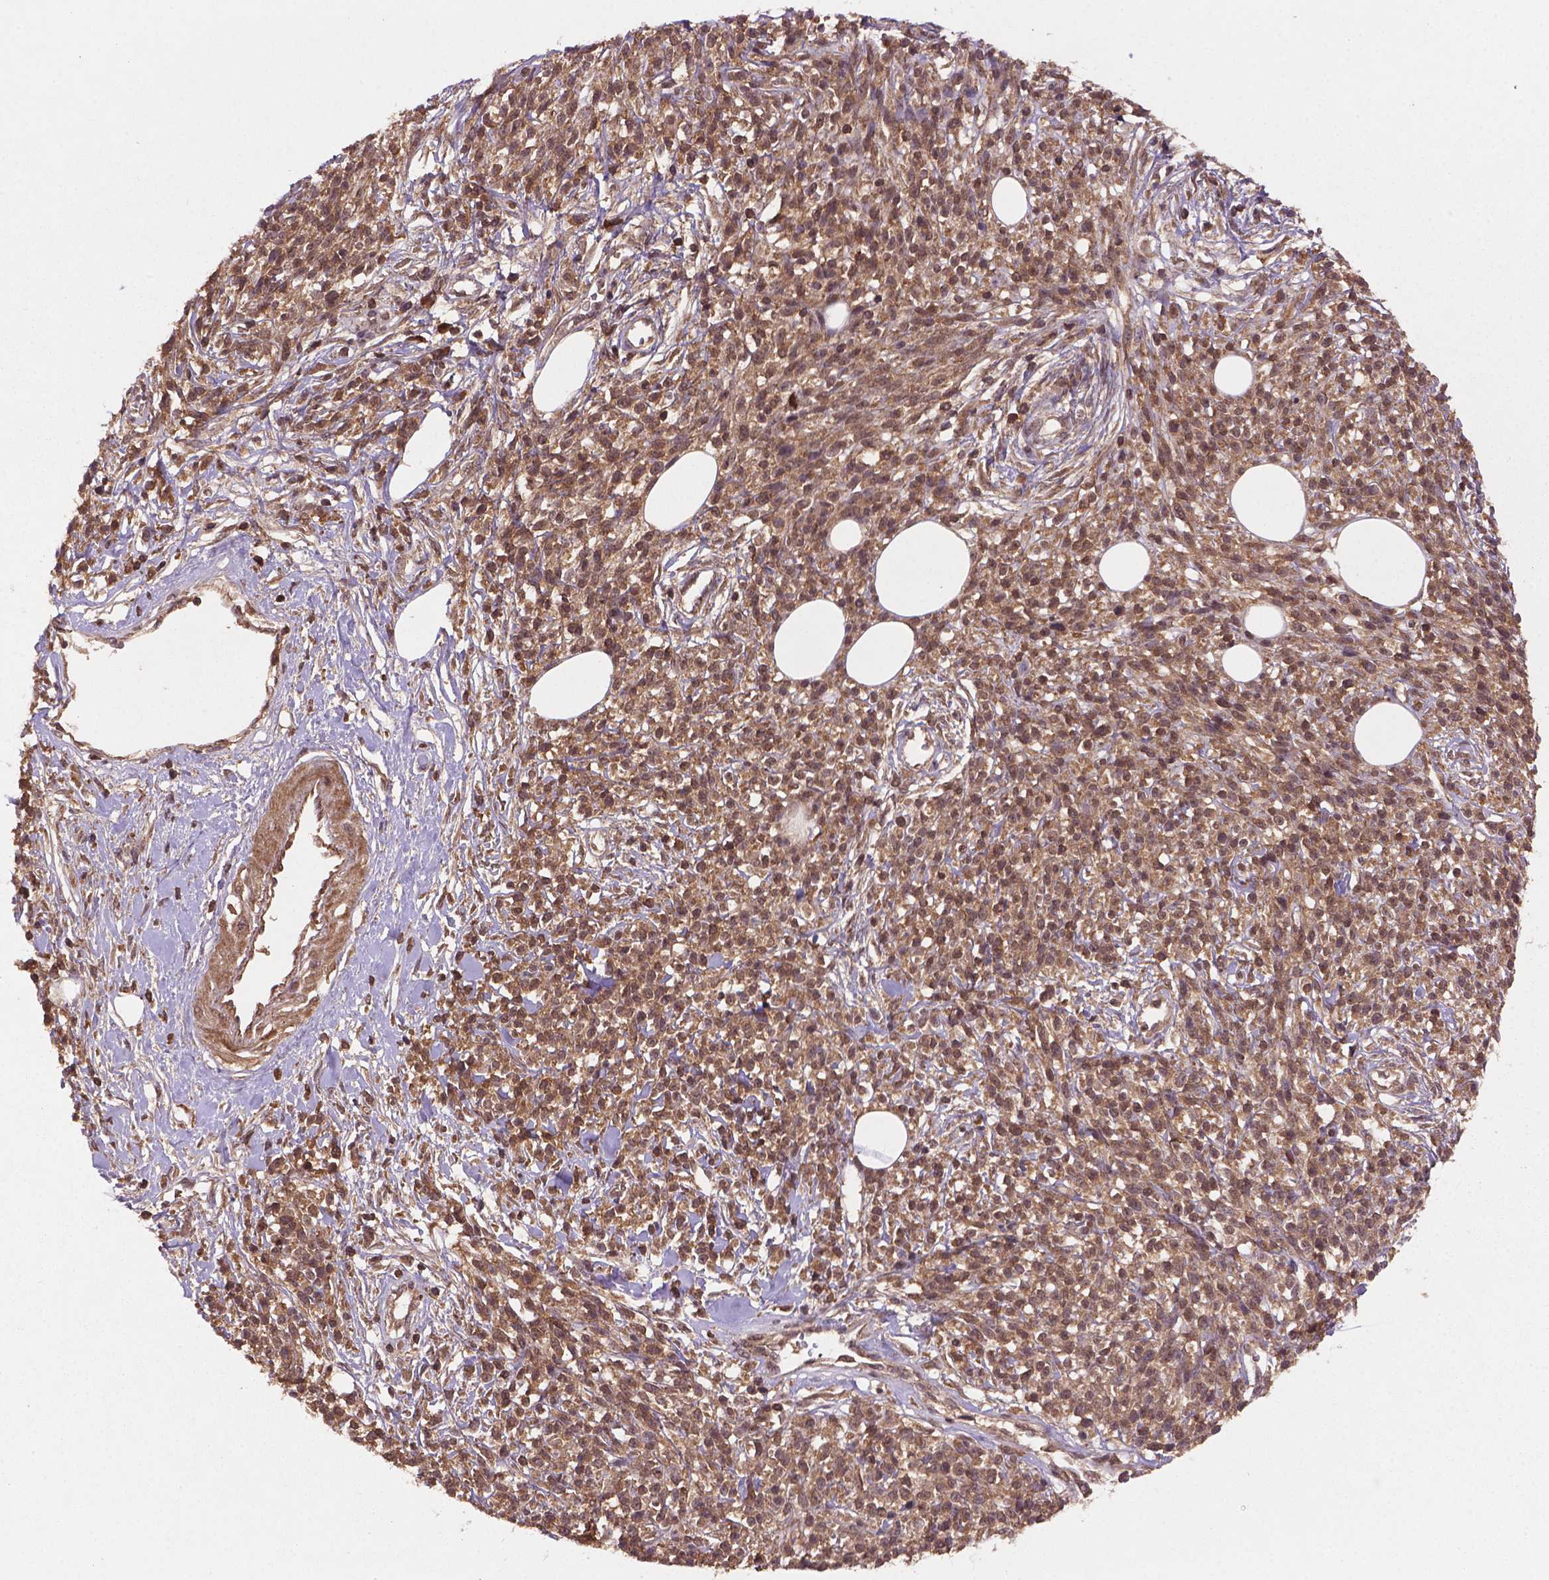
{"staining": {"intensity": "moderate", "quantity": ">75%", "location": "cytoplasmic/membranous,nuclear"}, "tissue": "melanoma", "cell_type": "Tumor cells", "image_type": "cancer", "snomed": [{"axis": "morphology", "description": "Malignant melanoma, NOS"}, {"axis": "topography", "description": "Skin"}, {"axis": "topography", "description": "Skin of trunk"}], "caption": "DAB immunohistochemical staining of human melanoma displays moderate cytoplasmic/membranous and nuclear protein positivity in about >75% of tumor cells. The protein of interest is stained brown, and the nuclei are stained in blue (DAB (3,3'-diaminobenzidine) IHC with brightfield microscopy, high magnification).", "gene": "NIPAL2", "patient": {"sex": "male", "age": 74}}